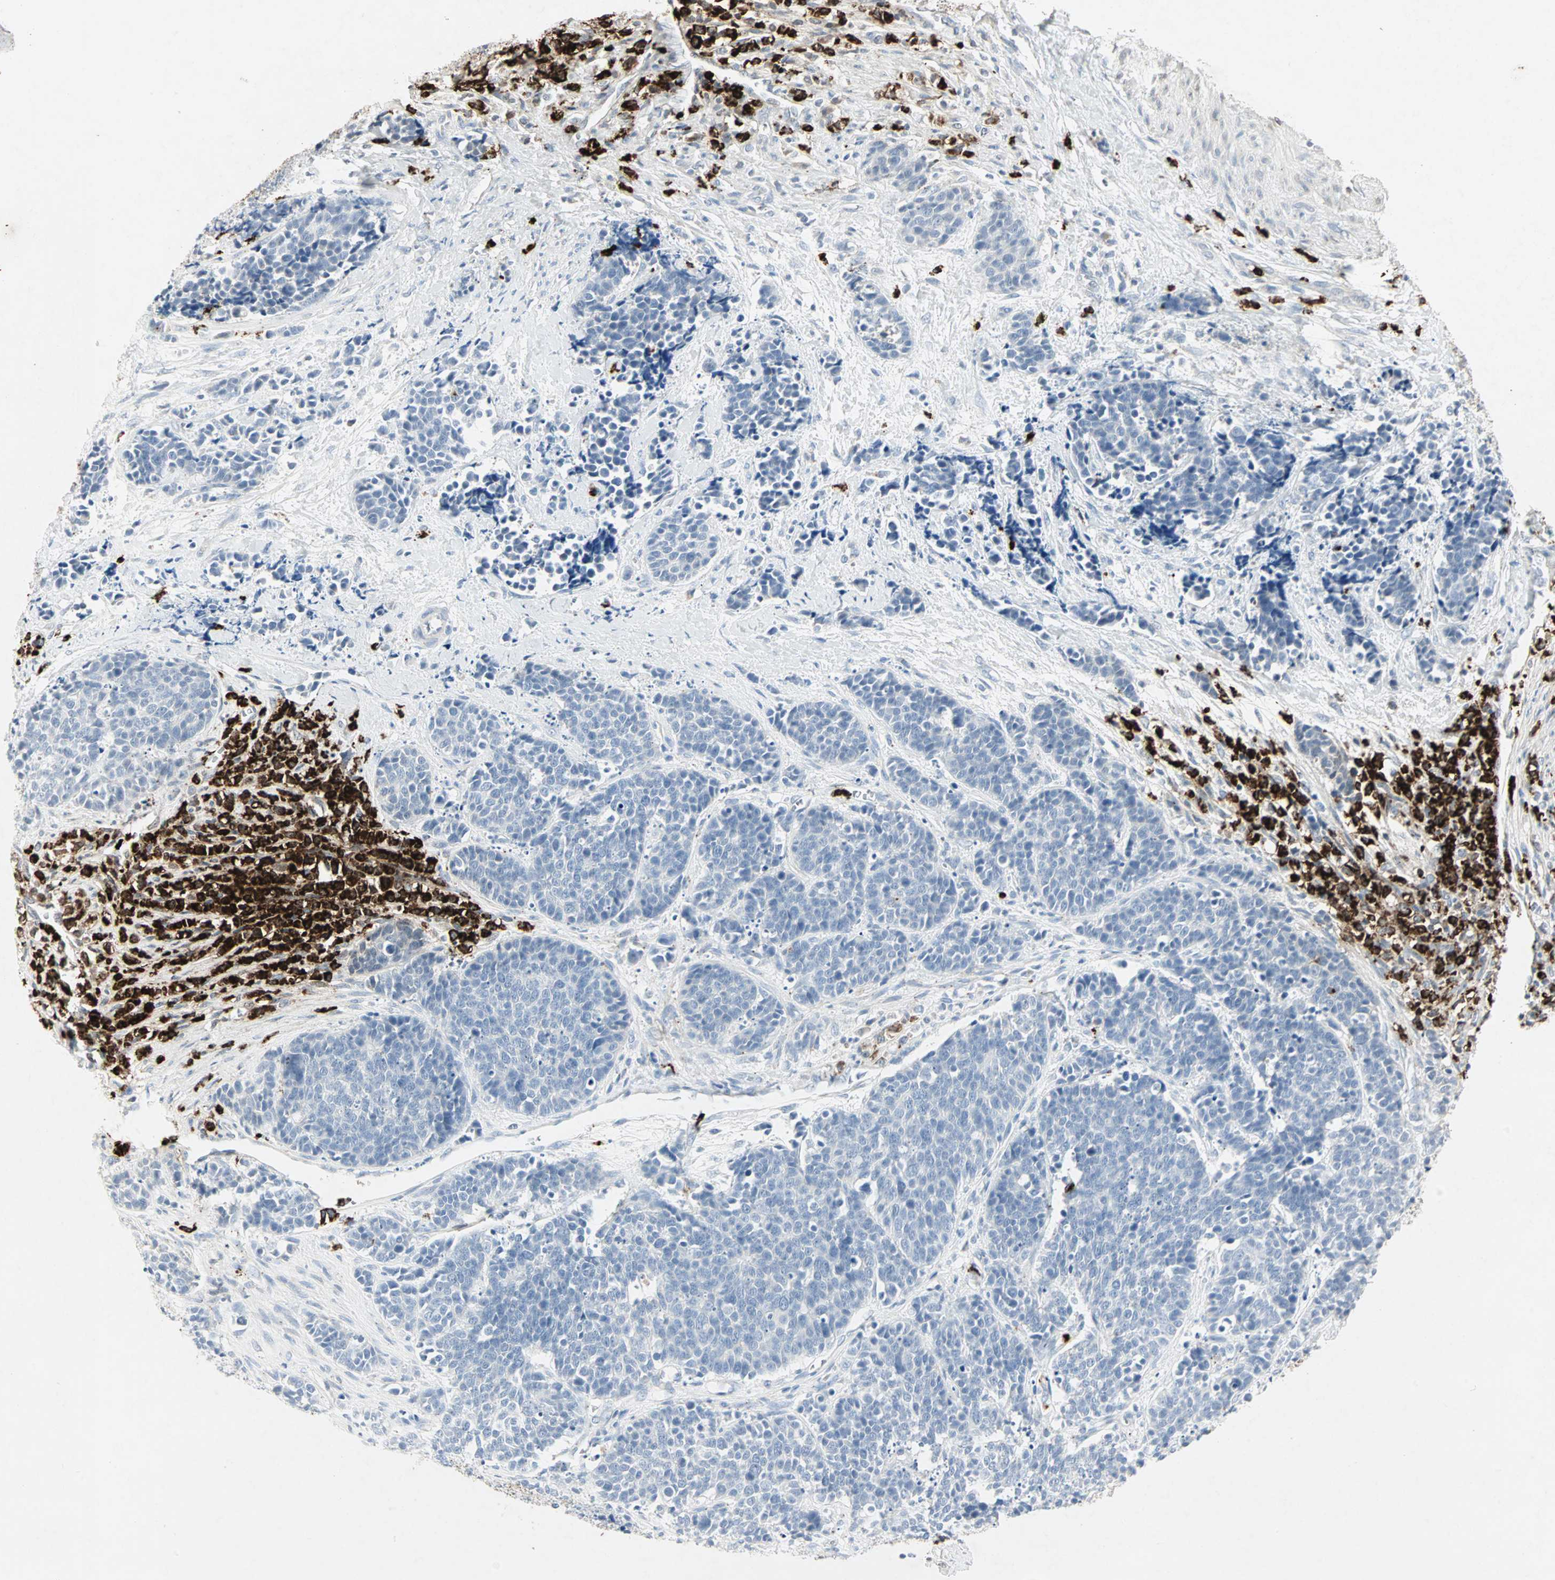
{"staining": {"intensity": "negative", "quantity": "none", "location": "none"}, "tissue": "cervical cancer", "cell_type": "Tumor cells", "image_type": "cancer", "snomed": [{"axis": "morphology", "description": "Squamous cell carcinoma, NOS"}, {"axis": "topography", "description": "Cervix"}], "caption": "The histopathology image demonstrates no staining of tumor cells in cervical squamous cell carcinoma. Brightfield microscopy of IHC stained with DAB (brown) and hematoxylin (blue), captured at high magnification.", "gene": "CEACAM6", "patient": {"sex": "female", "age": 35}}